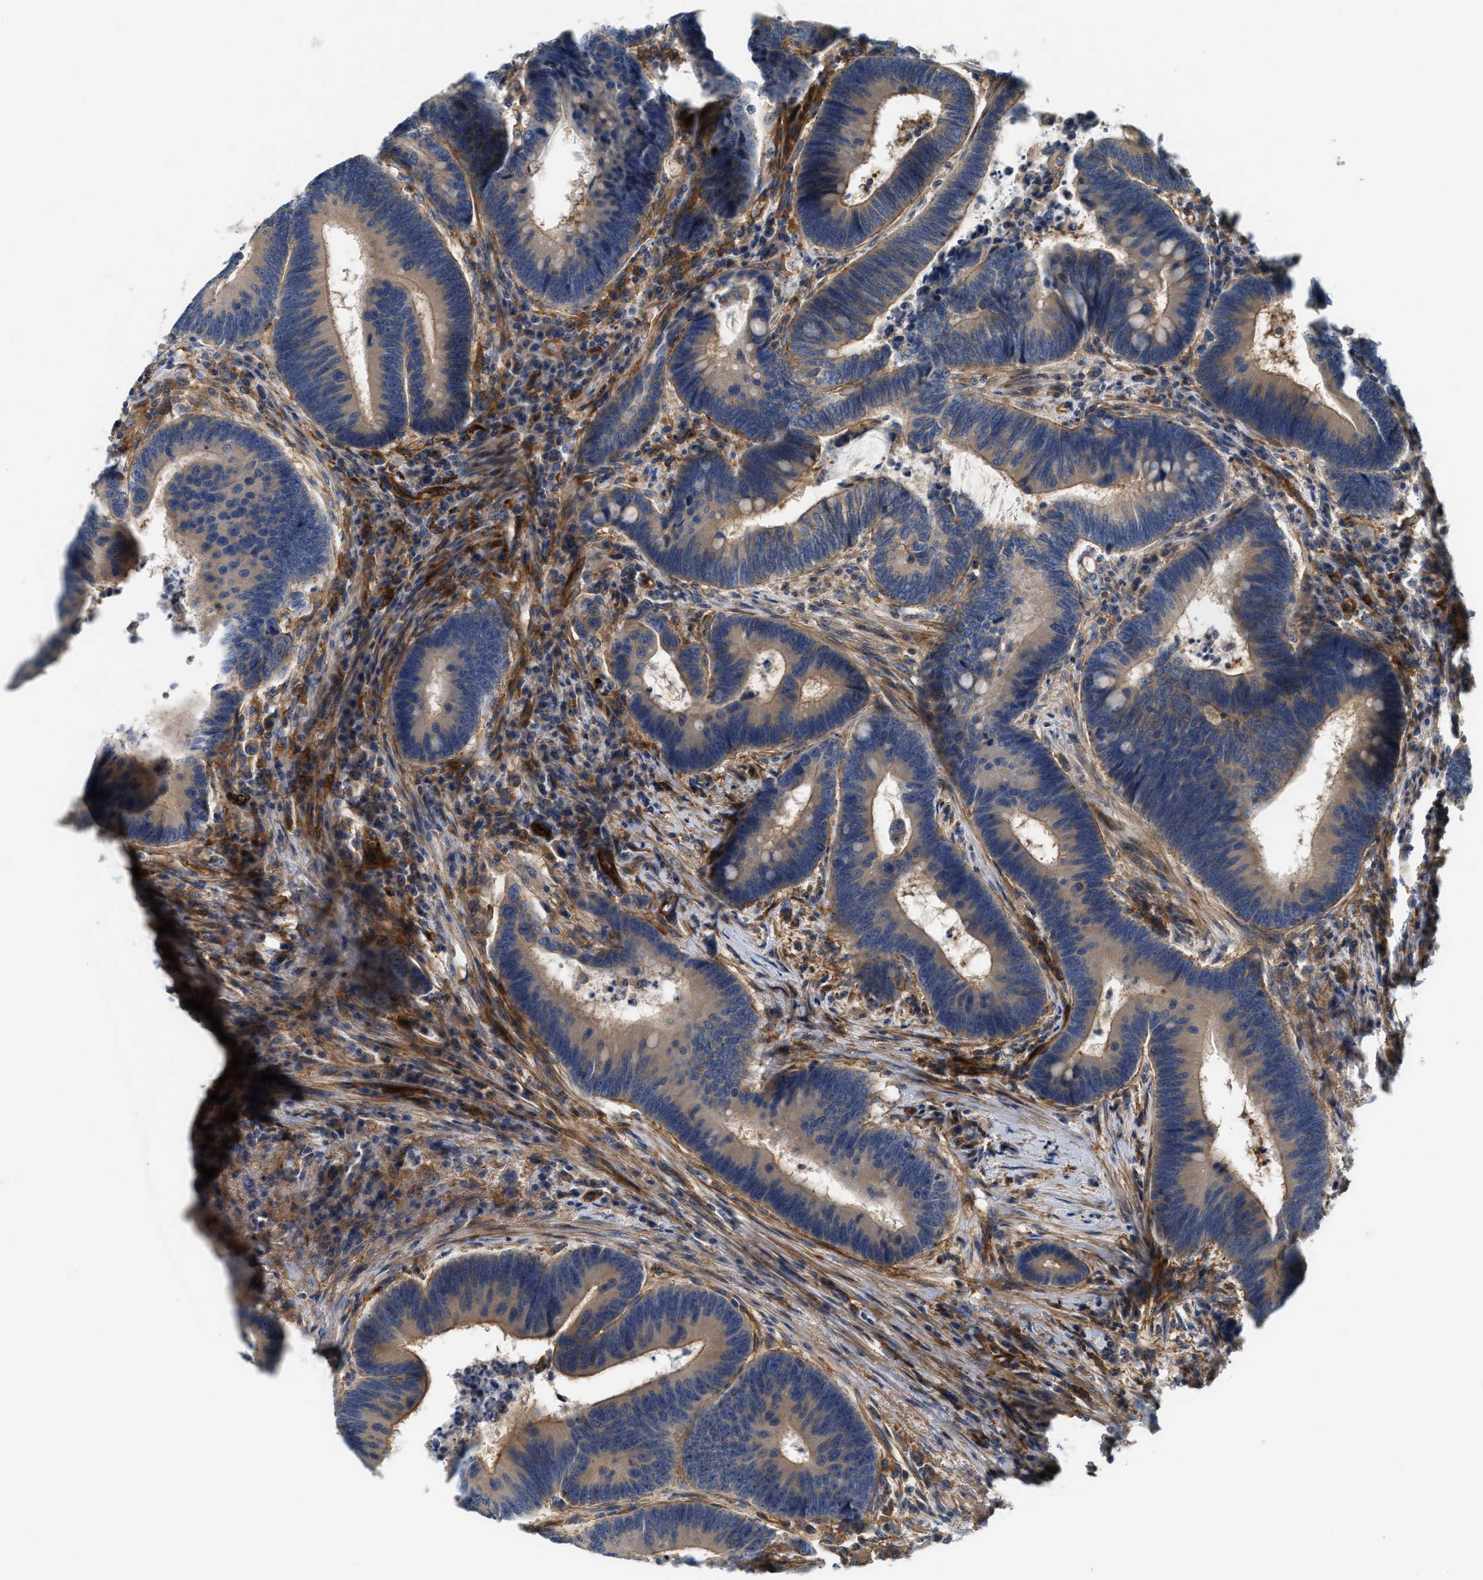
{"staining": {"intensity": "moderate", "quantity": "<25%", "location": "cytoplasmic/membranous"}, "tissue": "colorectal cancer", "cell_type": "Tumor cells", "image_type": "cancer", "snomed": [{"axis": "morphology", "description": "Adenocarcinoma, NOS"}, {"axis": "topography", "description": "Rectum"}, {"axis": "topography", "description": "Anal"}], "caption": "Colorectal cancer (adenocarcinoma) tissue exhibits moderate cytoplasmic/membranous expression in about <25% of tumor cells, visualized by immunohistochemistry. The staining is performed using DAB brown chromogen to label protein expression. The nuclei are counter-stained blue using hematoxylin.", "gene": "NSUN7", "patient": {"sex": "female", "age": 89}}